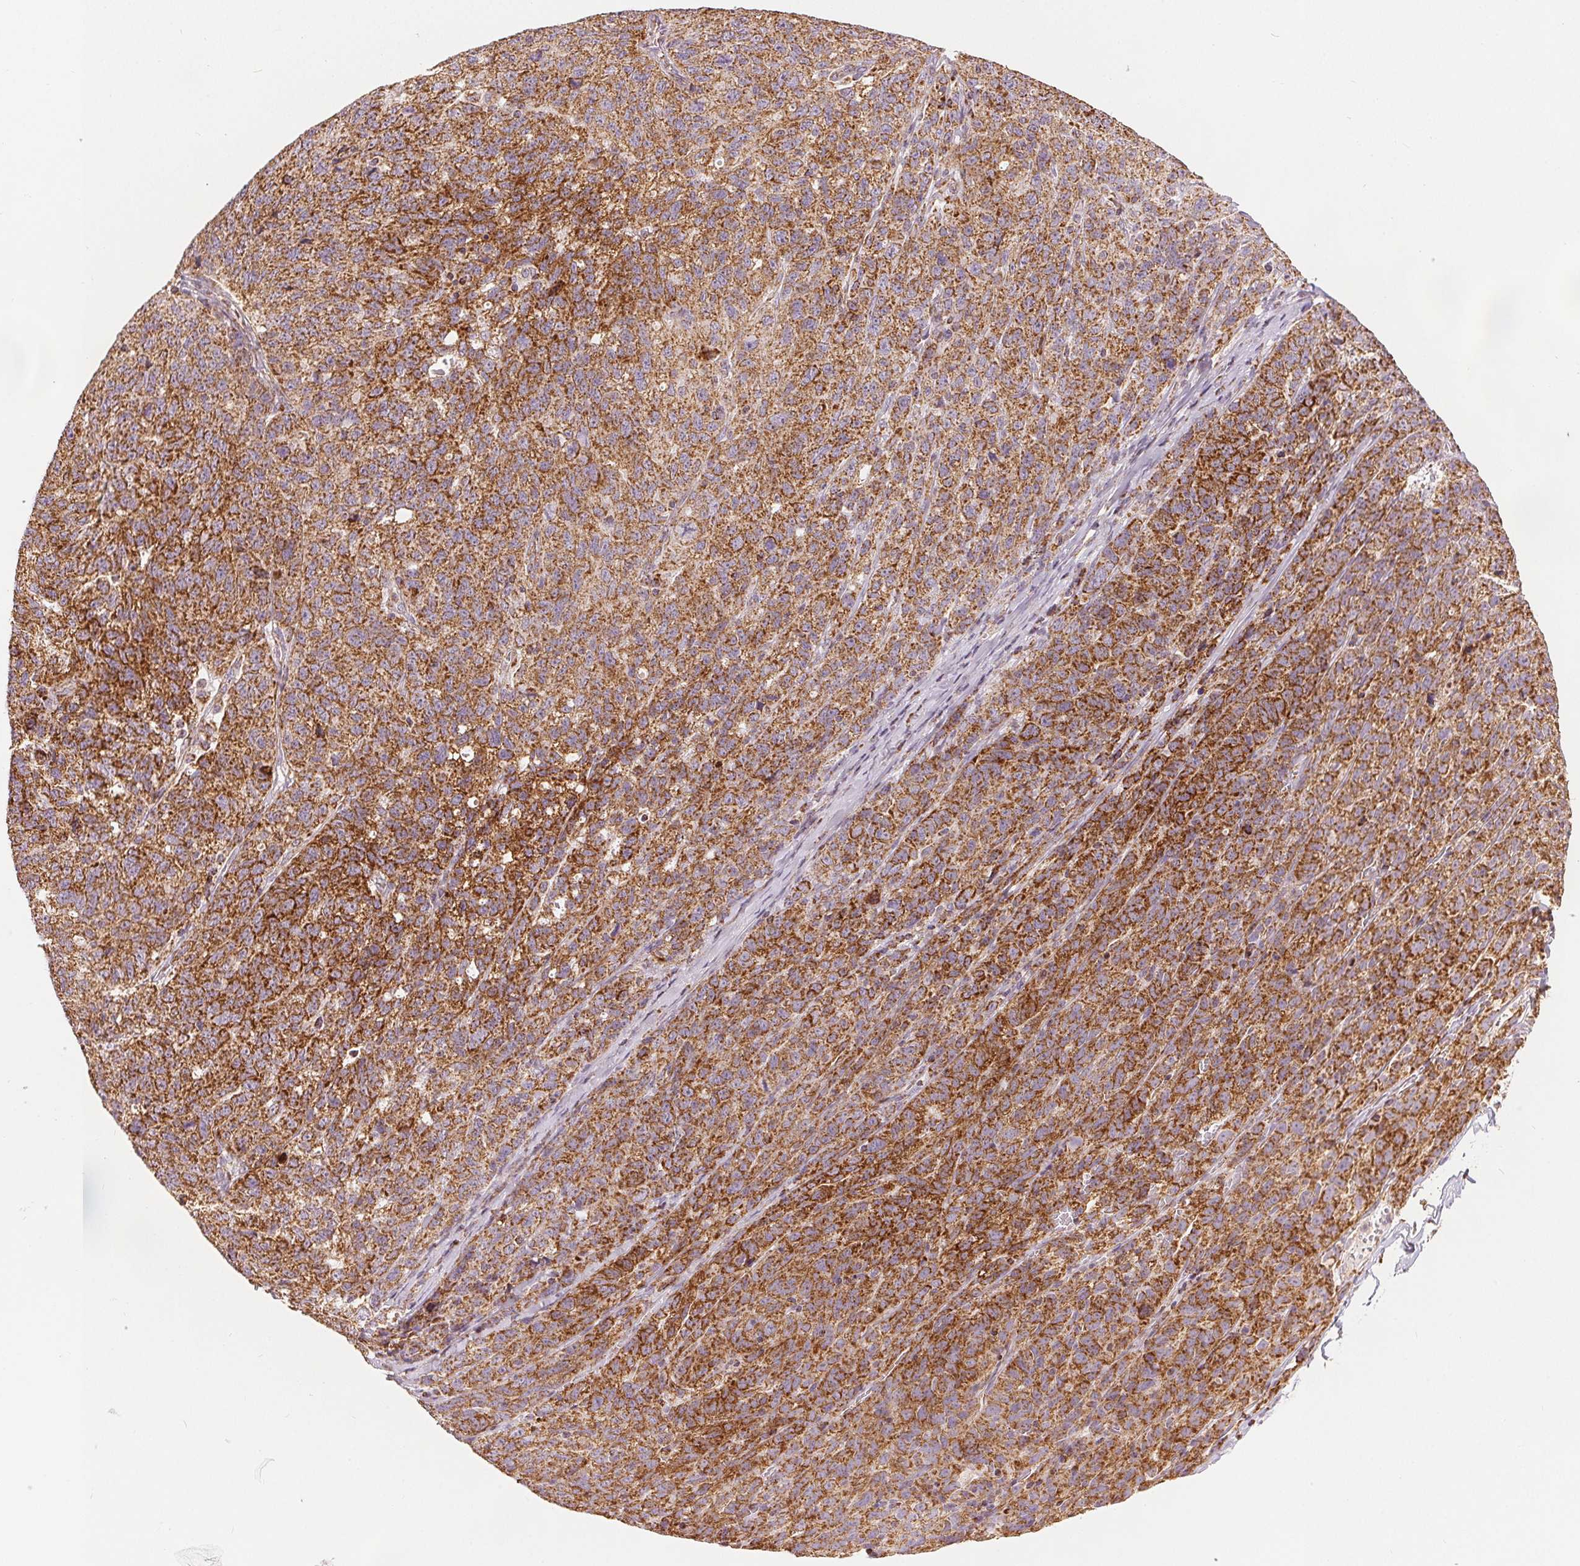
{"staining": {"intensity": "strong", "quantity": ">75%", "location": "cytoplasmic/membranous"}, "tissue": "ovarian cancer", "cell_type": "Tumor cells", "image_type": "cancer", "snomed": [{"axis": "morphology", "description": "Cystadenocarcinoma, serous, NOS"}, {"axis": "topography", "description": "Ovary"}], "caption": "Ovarian serous cystadenocarcinoma tissue displays strong cytoplasmic/membranous expression in approximately >75% of tumor cells (DAB IHC with brightfield microscopy, high magnification).", "gene": "SDHB", "patient": {"sex": "female", "age": 71}}